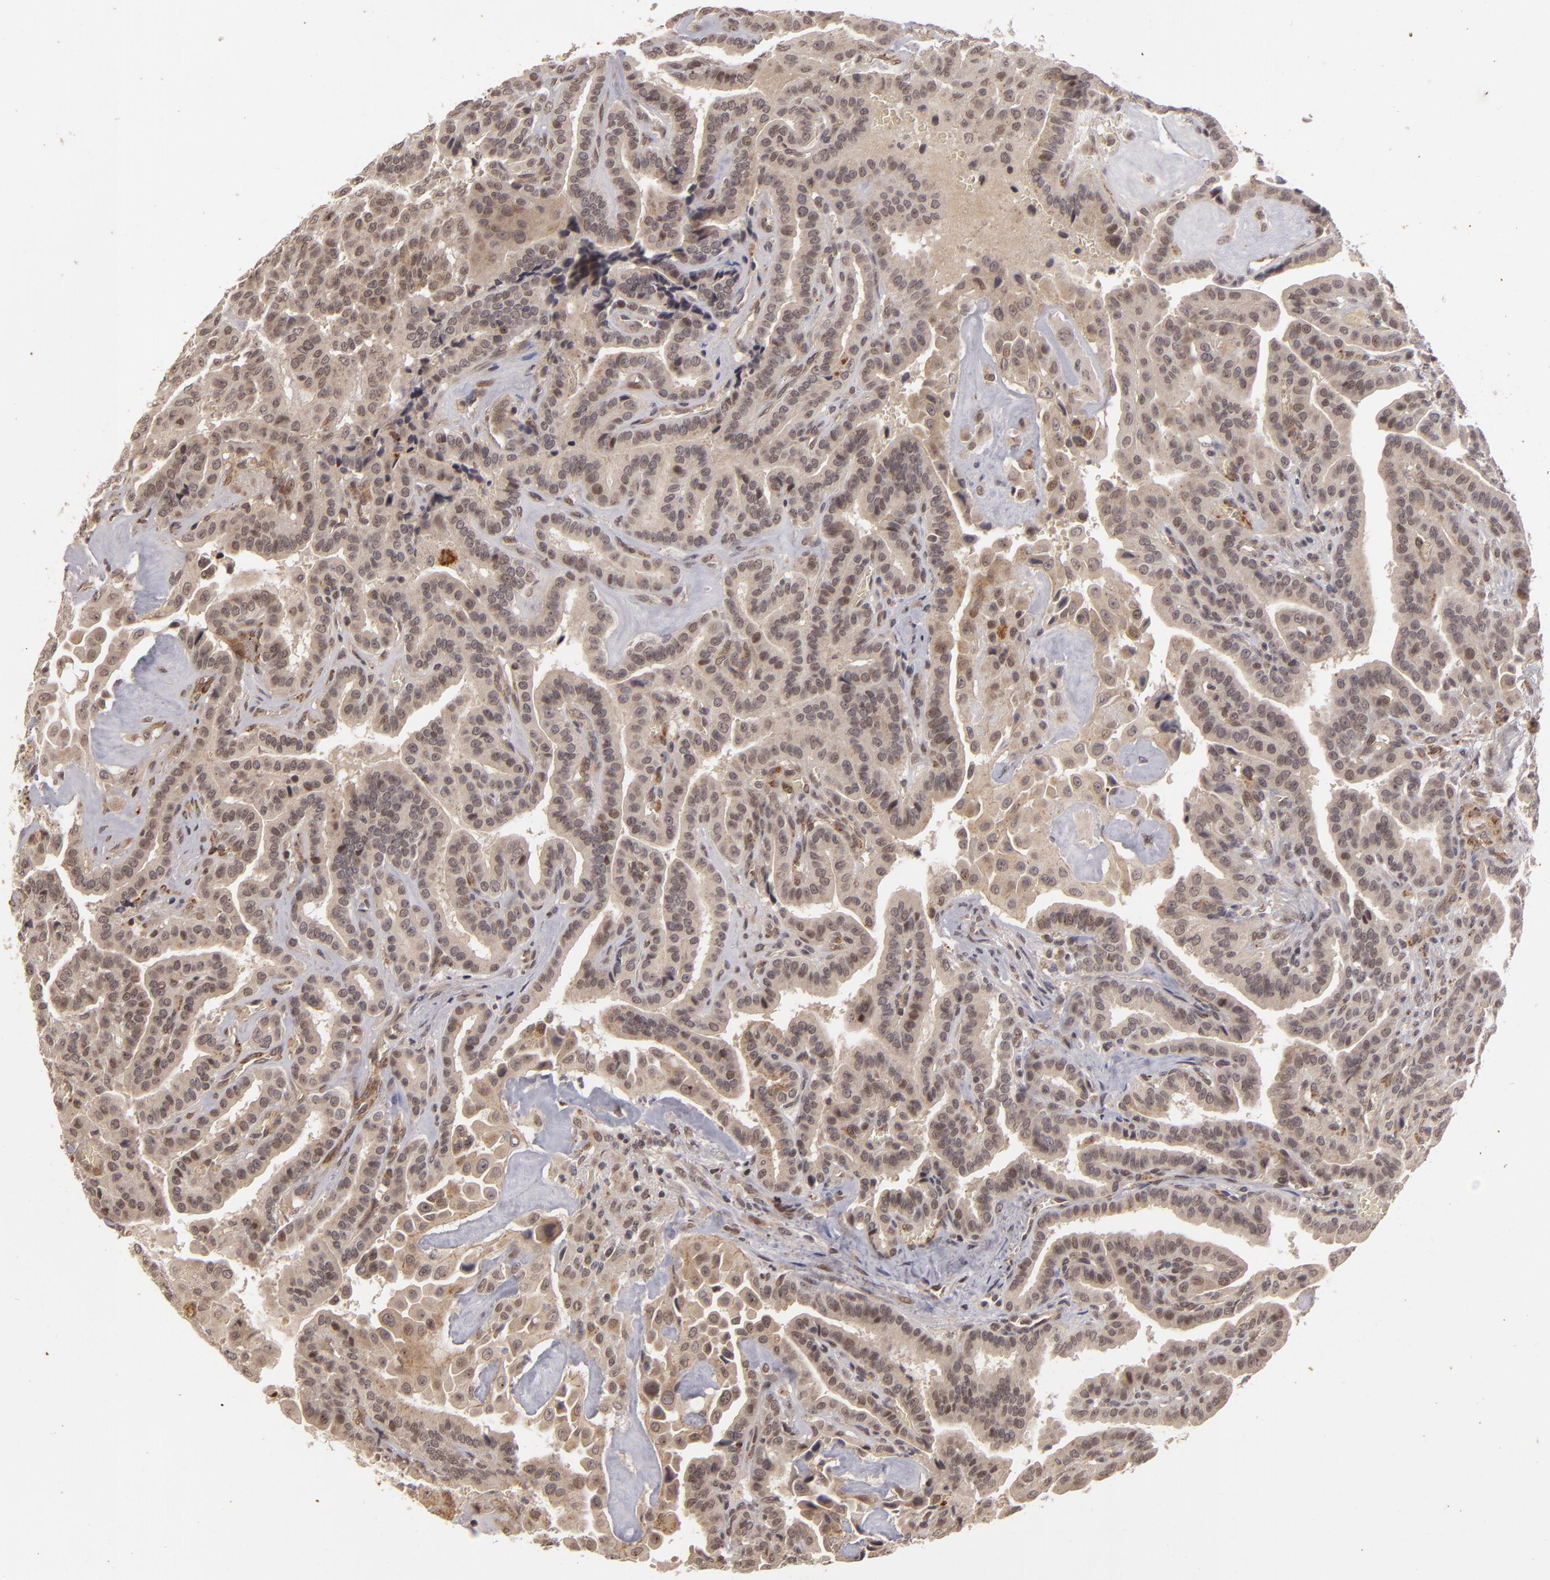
{"staining": {"intensity": "moderate", "quantity": ">75%", "location": "cytoplasmic/membranous"}, "tissue": "thyroid cancer", "cell_type": "Tumor cells", "image_type": "cancer", "snomed": [{"axis": "morphology", "description": "Papillary adenocarcinoma, NOS"}, {"axis": "topography", "description": "Thyroid gland"}], "caption": "Thyroid papillary adenocarcinoma stained for a protein (brown) shows moderate cytoplasmic/membranous positive expression in approximately >75% of tumor cells.", "gene": "DFFA", "patient": {"sex": "male", "age": 87}}